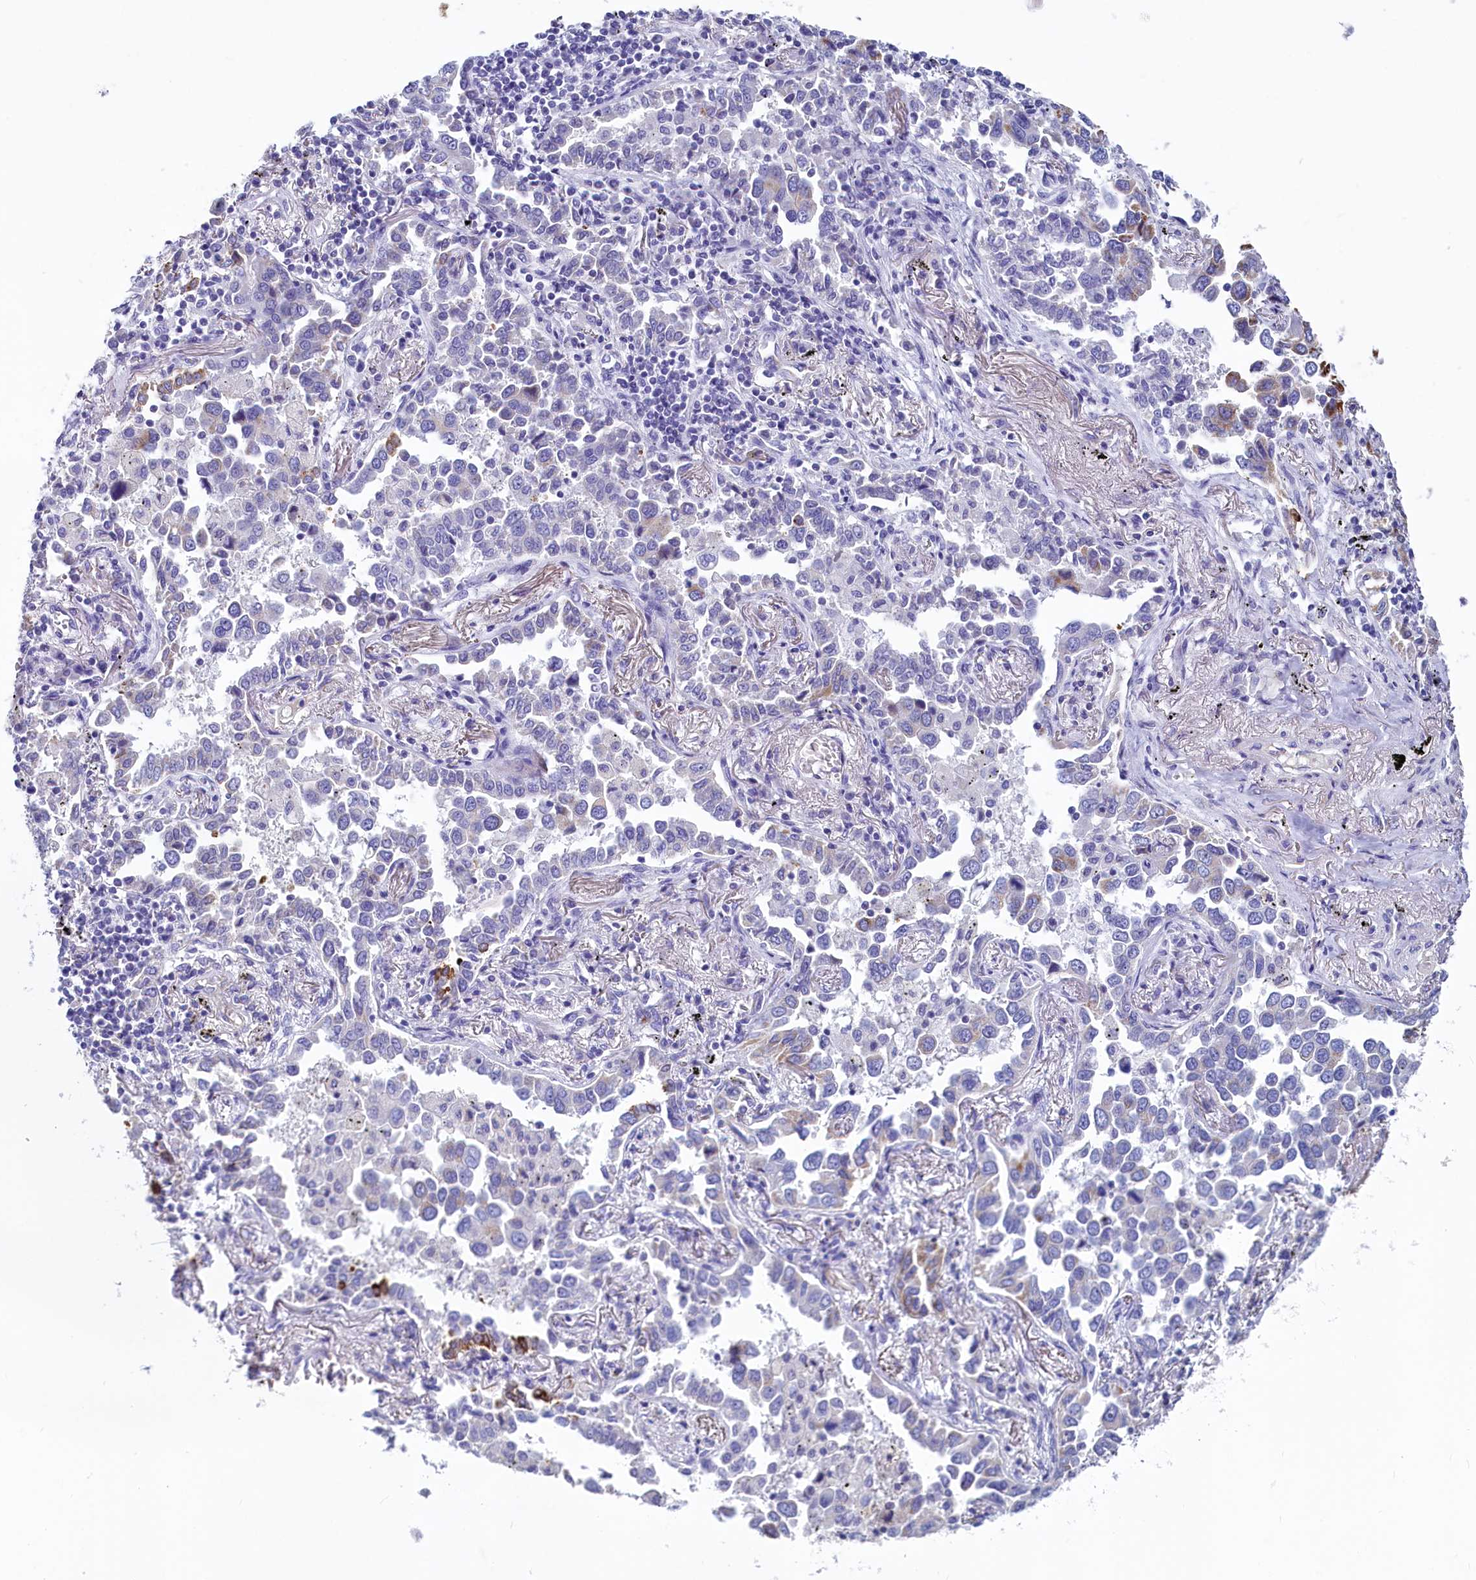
{"staining": {"intensity": "strong", "quantity": "<25%", "location": "cytoplasmic/membranous"}, "tissue": "lung cancer", "cell_type": "Tumor cells", "image_type": "cancer", "snomed": [{"axis": "morphology", "description": "Adenocarcinoma, NOS"}, {"axis": "topography", "description": "Lung"}], "caption": "Lung cancer stained with a brown dye exhibits strong cytoplasmic/membranous positive staining in approximately <25% of tumor cells.", "gene": "INSC", "patient": {"sex": "male", "age": 67}}